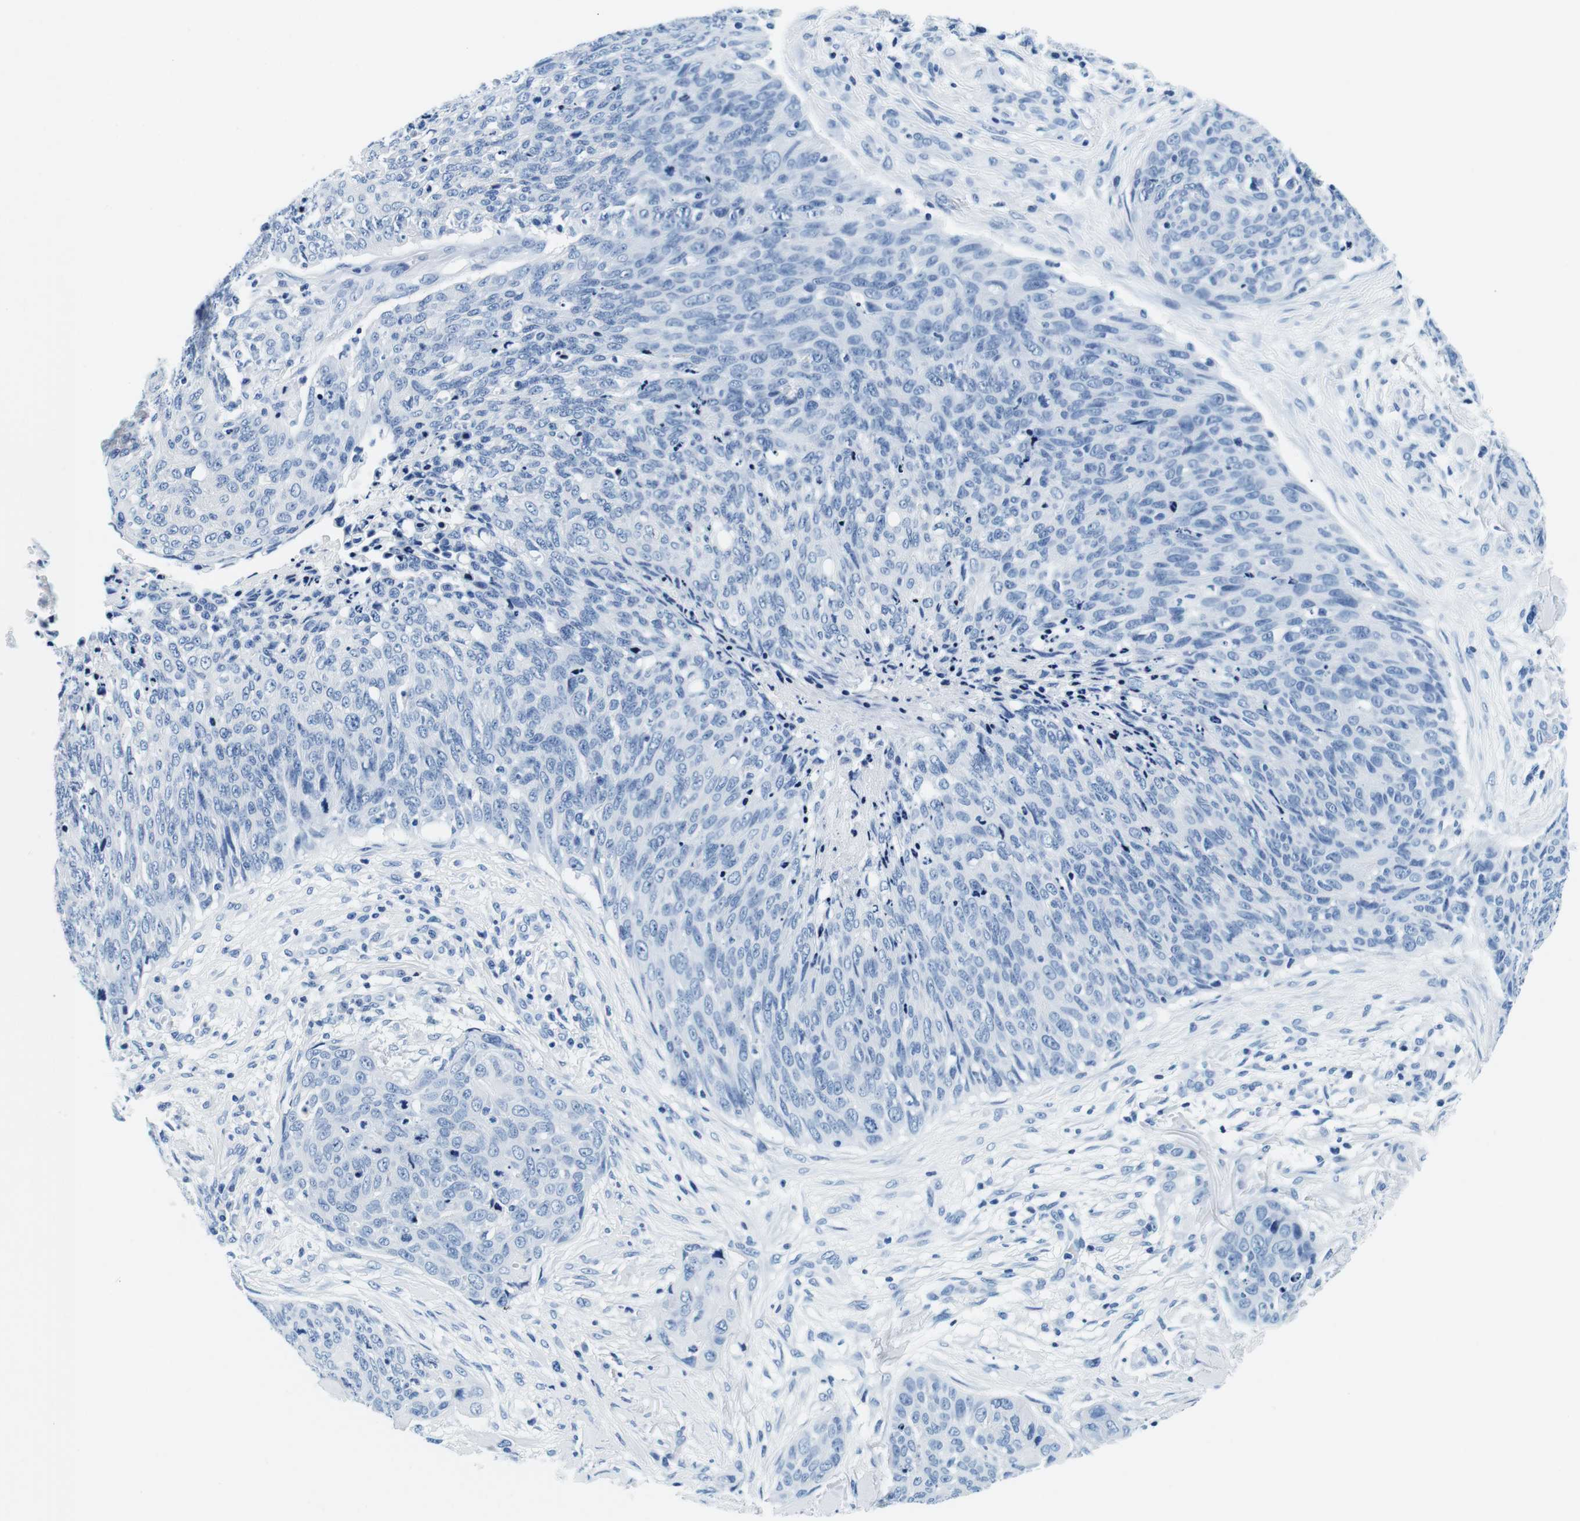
{"staining": {"intensity": "negative", "quantity": "none", "location": "none"}, "tissue": "skin cancer", "cell_type": "Tumor cells", "image_type": "cancer", "snomed": [{"axis": "morphology", "description": "Squamous cell carcinoma in situ, NOS"}, {"axis": "morphology", "description": "Squamous cell carcinoma, NOS"}, {"axis": "topography", "description": "Skin"}], "caption": "Immunohistochemistry photomicrograph of neoplastic tissue: skin cancer stained with DAB (3,3'-diaminobenzidine) reveals no significant protein staining in tumor cells.", "gene": "ELANE", "patient": {"sex": "male", "age": 93}}